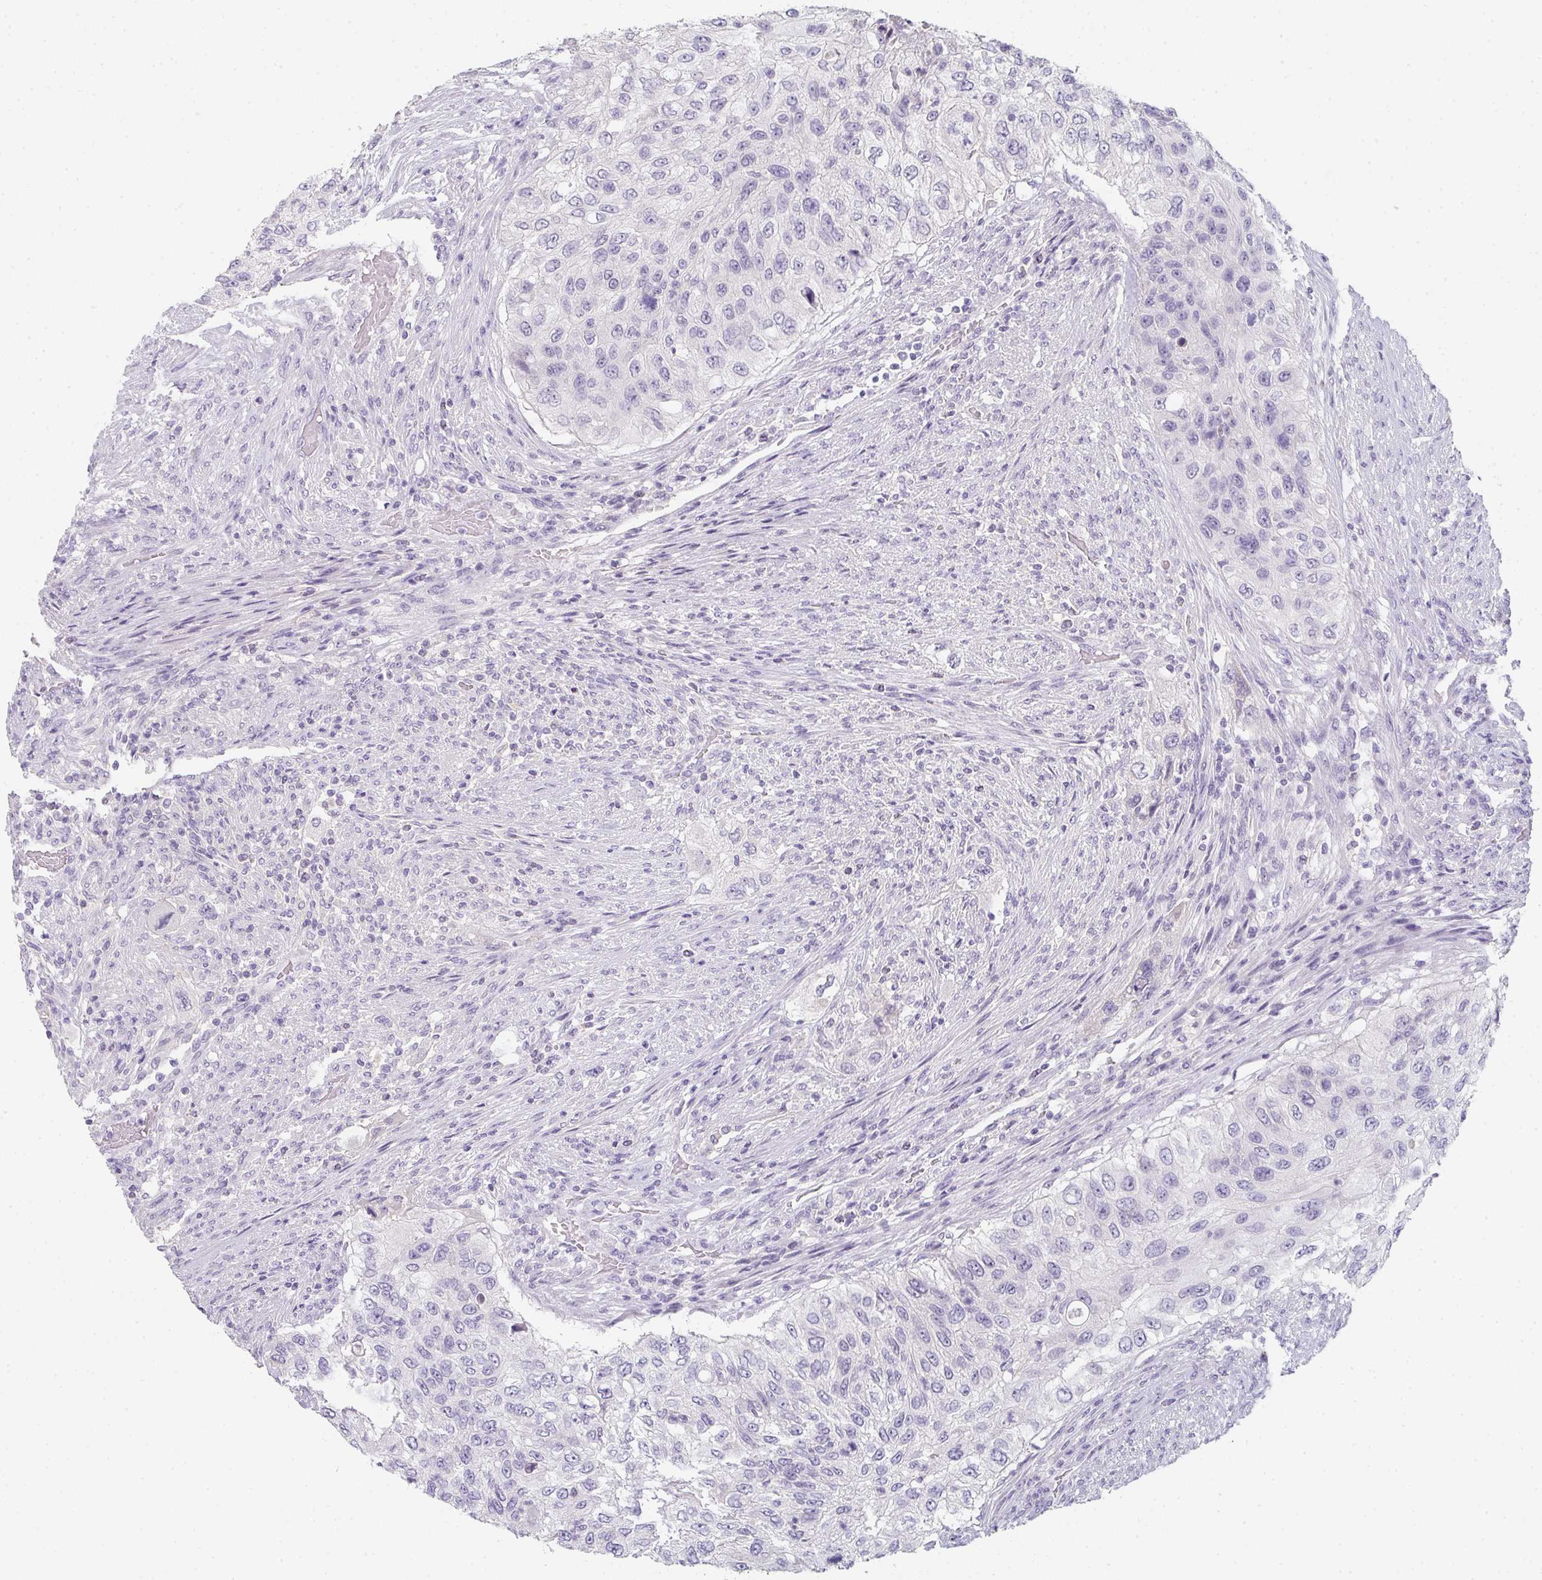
{"staining": {"intensity": "negative", "quantity": "none", "location": "none"}, "tissue": "urothelial cancer", "cell_type": "Tumor cells", "image_type": "cancer", "snomed": [{"axis": "morphology", "description": "Urothelial carcinoma, High grade"}, {"axis": "topography", "description": "Urinary bladder"}], "caption": "High-grade urothelial carcinoma was stained to show a protein in brown. There is no significant positivity in tumor cells.", "gene": "C1QTNF8", "patient": {"sex": "female", "age": 60}}